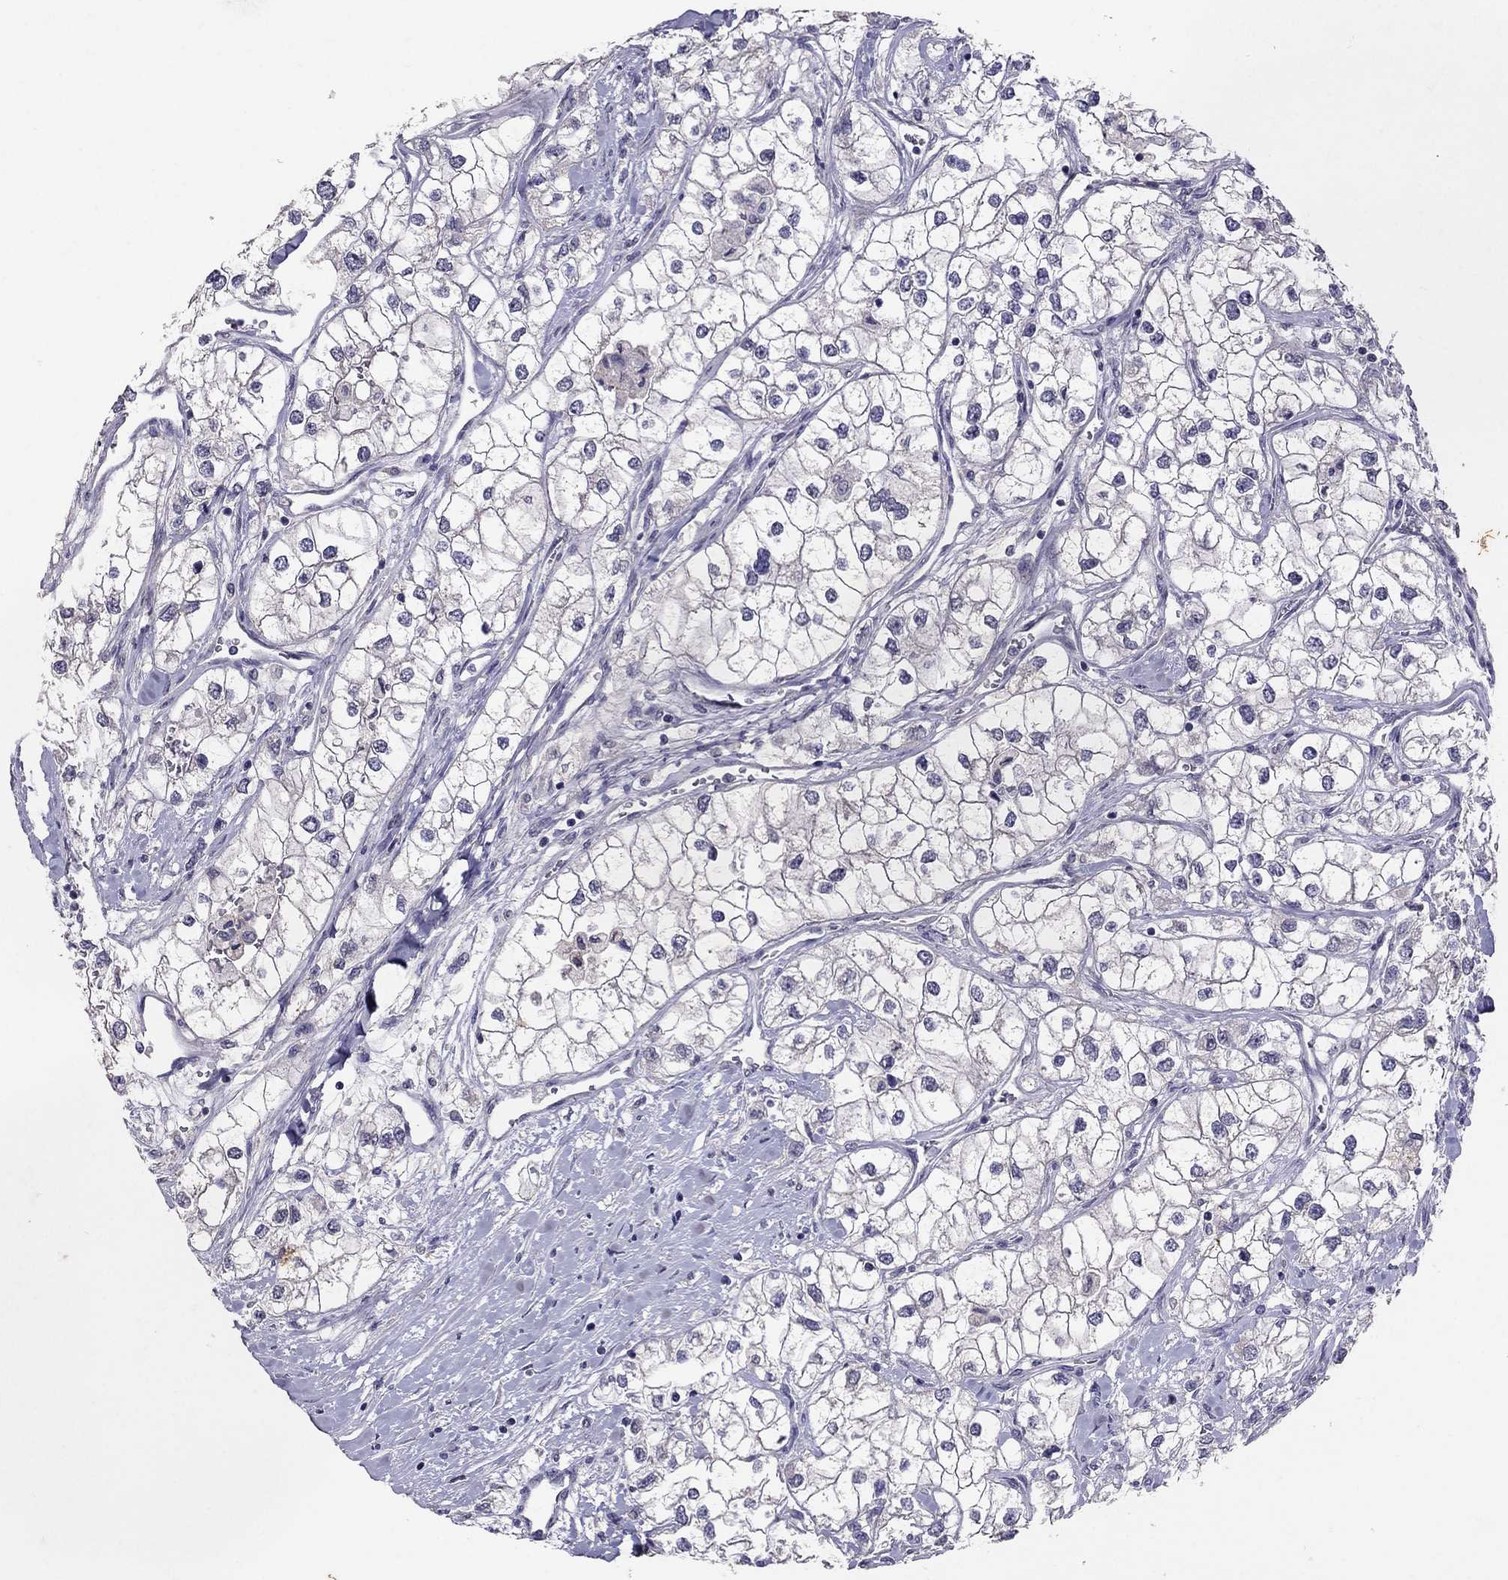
{"staining": {"intensity": "negative", "quantity": "none", "location": "none"}, "tissue": "renal cancer", "cell_type": "Tumor cells", "image_type": "cancer", "snomed": [{"axis": "morphology", "description": "Adenocarcinoma, NOS"}, {"axis": "topography", "description": "Kidney"}], "caption": "A high-resolution micrograph shows immunohistochemistry (IHC) staining of renal cancer (adenocarcinoma), which exhibits no significant expression in tumor cells.", "gene": "FST", "patient": {"sex": "male", "age": 59}}